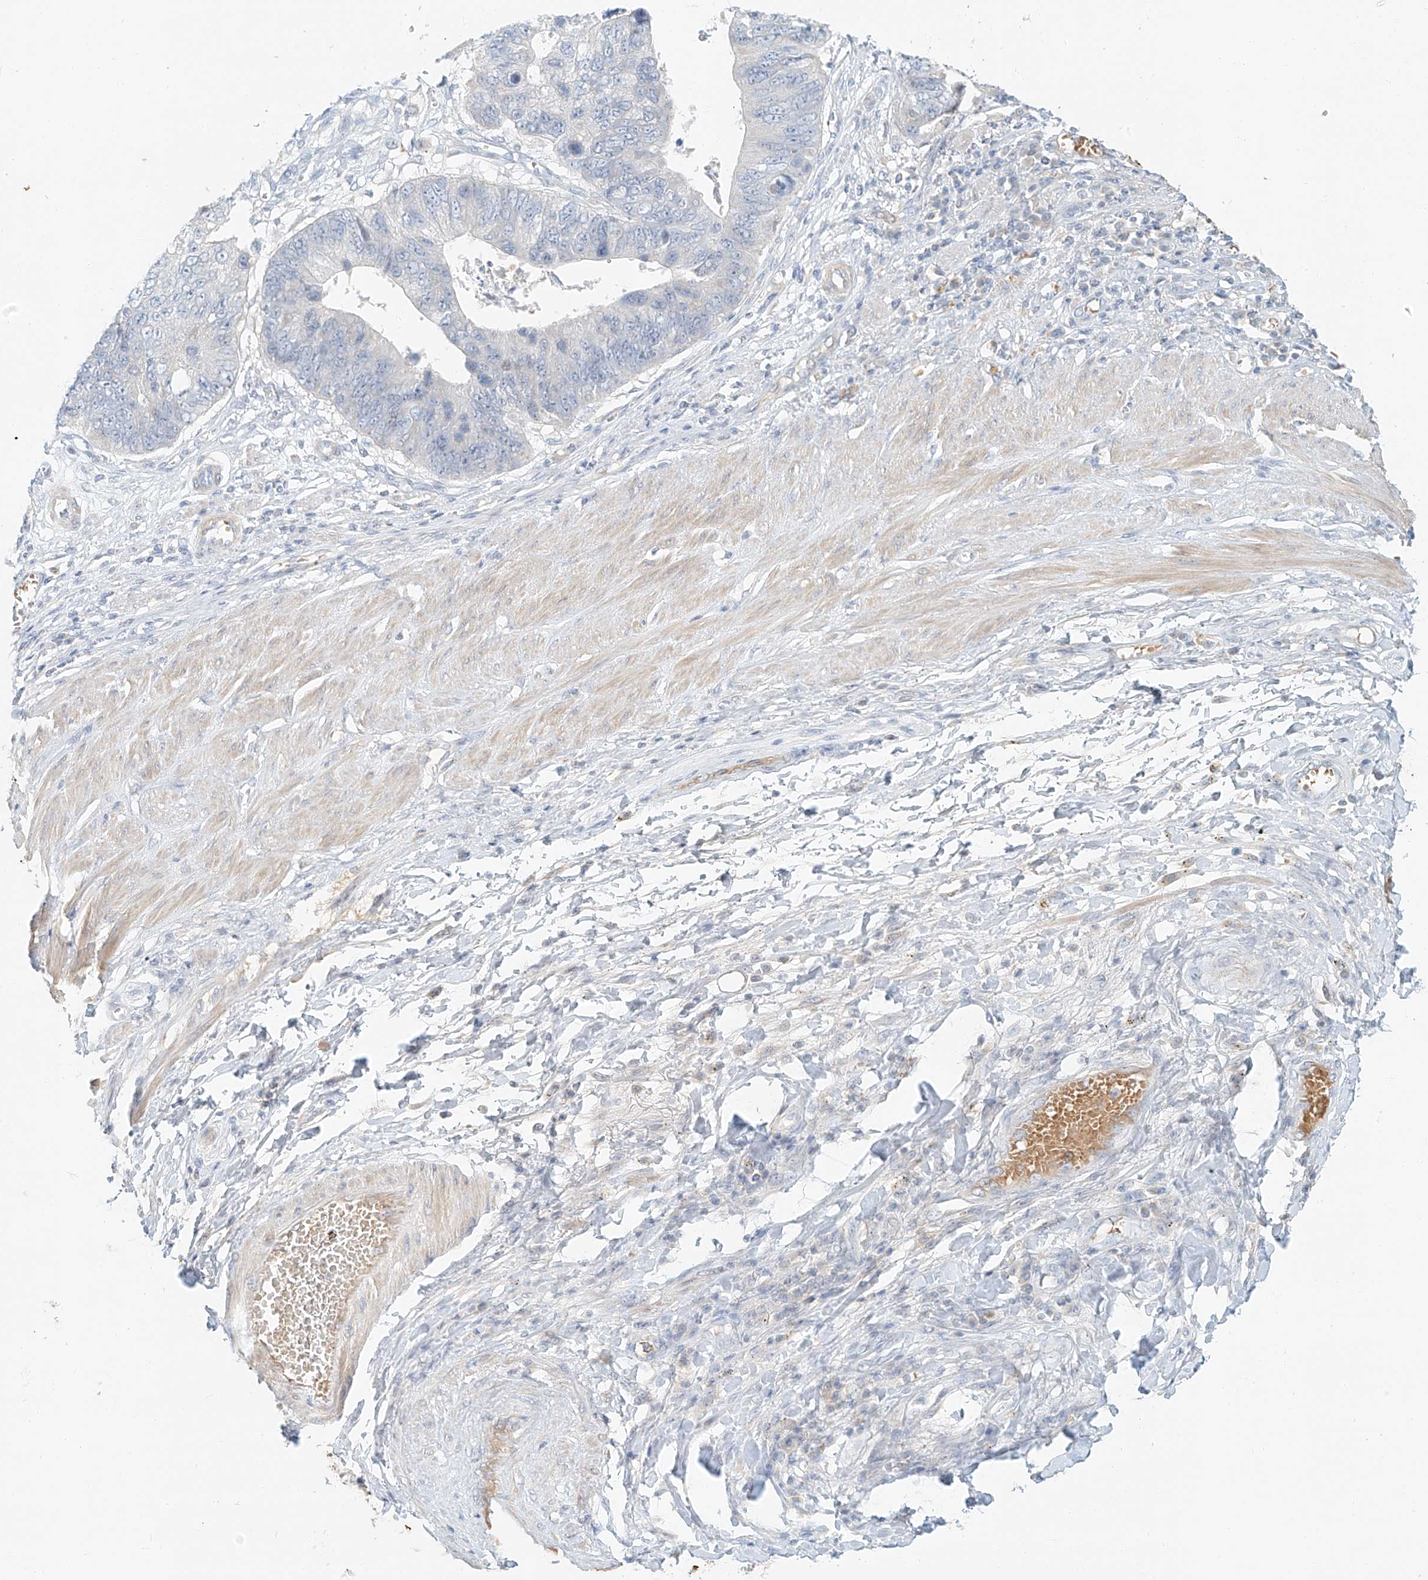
{"staining": {"intensity": "weak", "quantity": "25%-75%", "location": "cytoplasmic/membranous"}, "tissue": "stomach cancer", "cell_type": "Tumor cells", "image_type": "cancer", "snomed": [{"axis": "morphology", "description": "Adenocarcinoma, NOS"}, {"axis": "topography", "description": "Stomach"}], "caption": "This image displays immunohistochemistry staining of human stomach adenocarcinoma, with low weak cytoplasmic/membranous expression in approximately 25%-75% of tumor cells.", "gene": "PGC", "patient": {"sex": "male", "age": 59}}